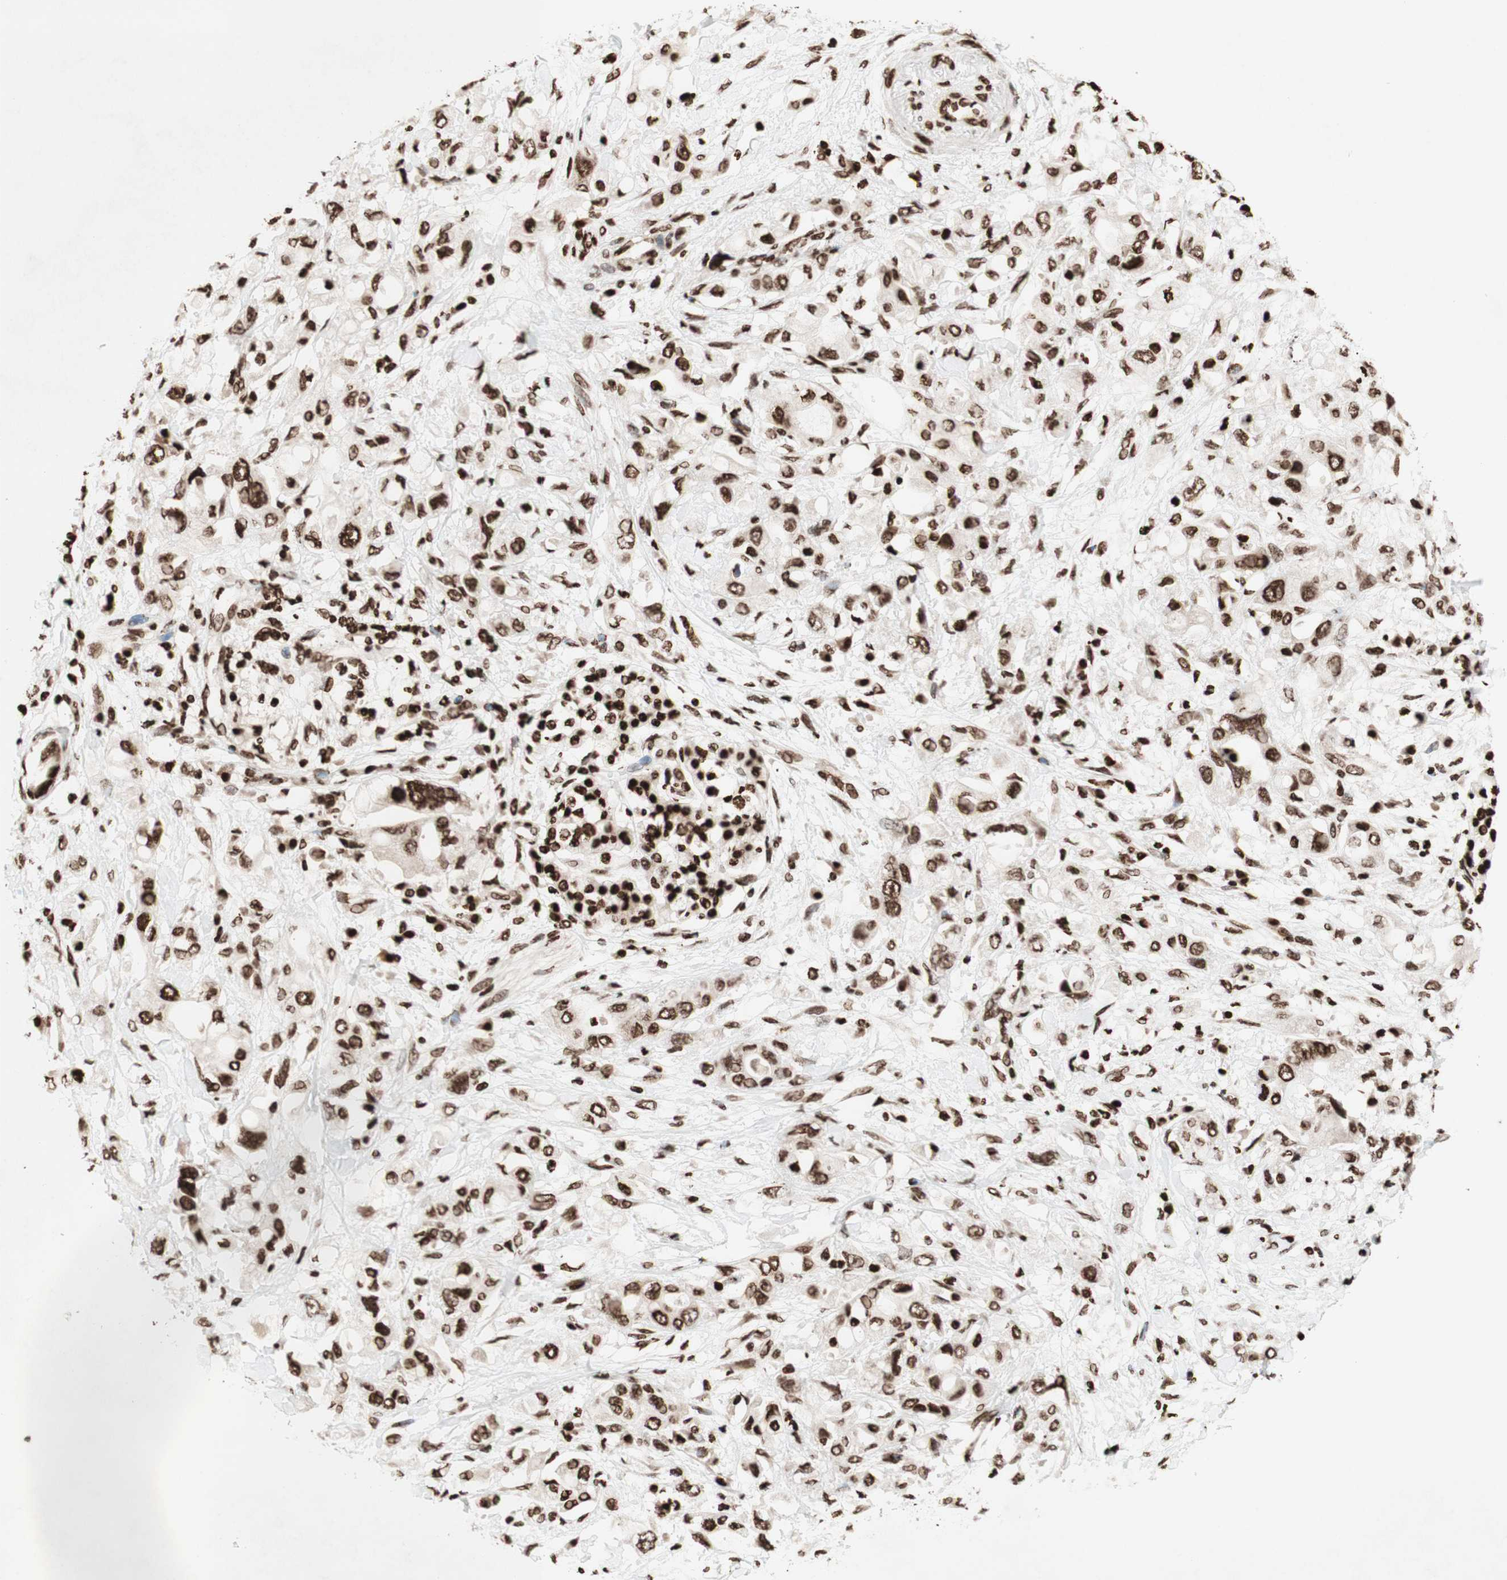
{"staining": {"intensity": "strong", "quantity": ">75%", "location": "nuclear"}, "tissue": "pancreatic cancer", "cell_type": "Tumor cells", "image_type": "cancer", "snomed": [{"axis": "morphology", "description": "Adenocarcinoma, NOS"}, {"axis": "topography", "description": "Pancreas"}], "caption": "About >75% of tumor cells in human adenocarcinoma (pancreatic) display strong nuclear protein positivity as visualized by brown immunohistochemical staining.", "gene": "NCOA3", "patient": {"sex": "female", "age": 56}}